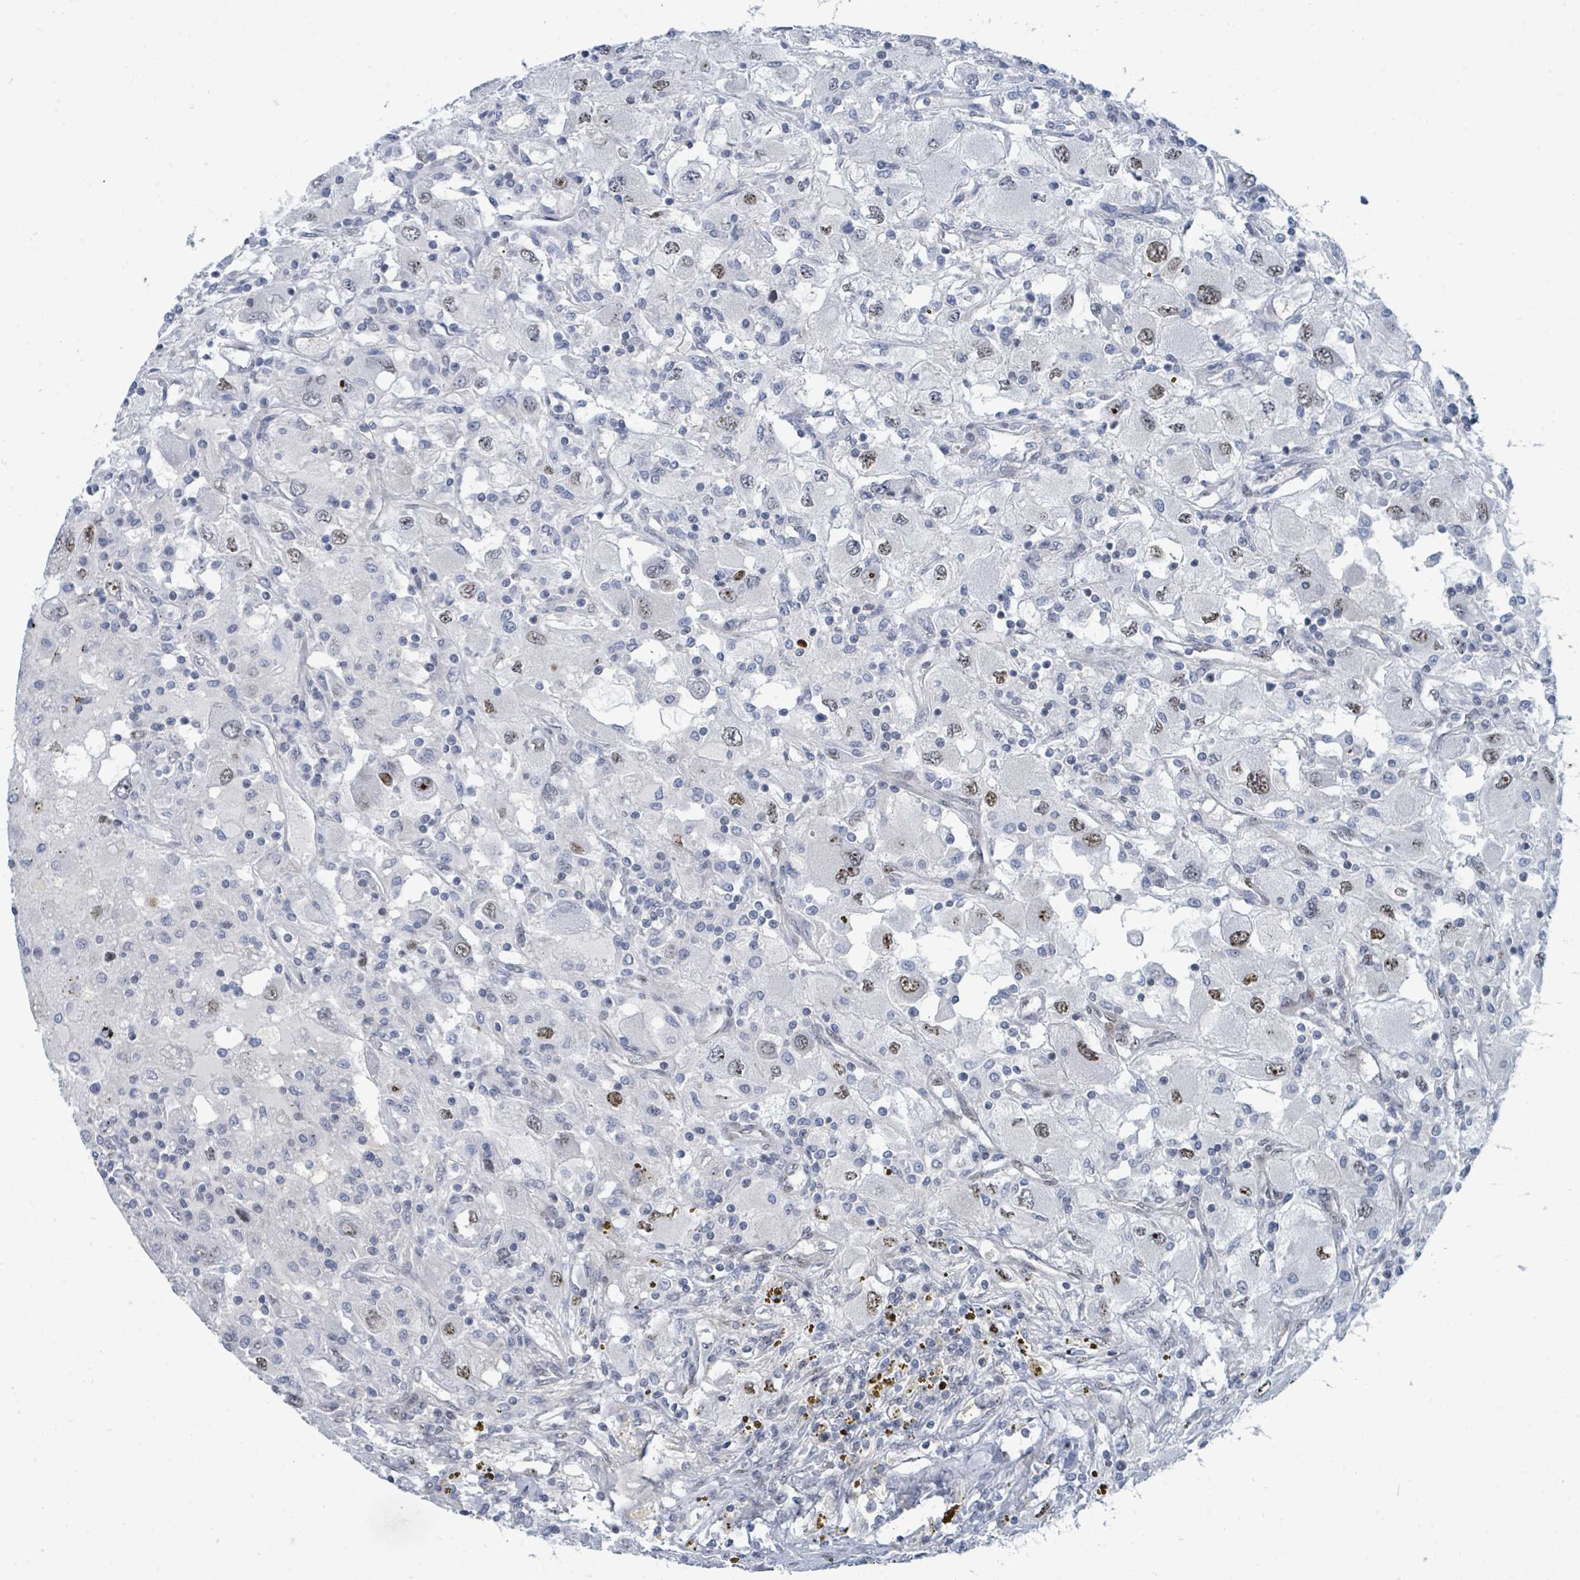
{"staining": {"intensity": "moderate", "quantity": "25%-75%", "location": "nuclear"}, "tissue": "renal cancer", "cell_type": "Tumor cells", "image_type": "cancer", "snomed": [{"axis": "morphology", "description": "Adenocarcinoma, NOS"}, {"axis": "topography", "description": "Kidney"}], "caption": "Adenocarcinoma (renal) was stained to show a protein in brown. There is medium levels of moderate nuclear expression in about 25%-75% of tumor cells. Immunohistochemistry (ihc) stains the protein of interest in brown and the nuclei are stained blue.", "gene": "SUMO4", "patient": {"sex": "female", "age": 67}}